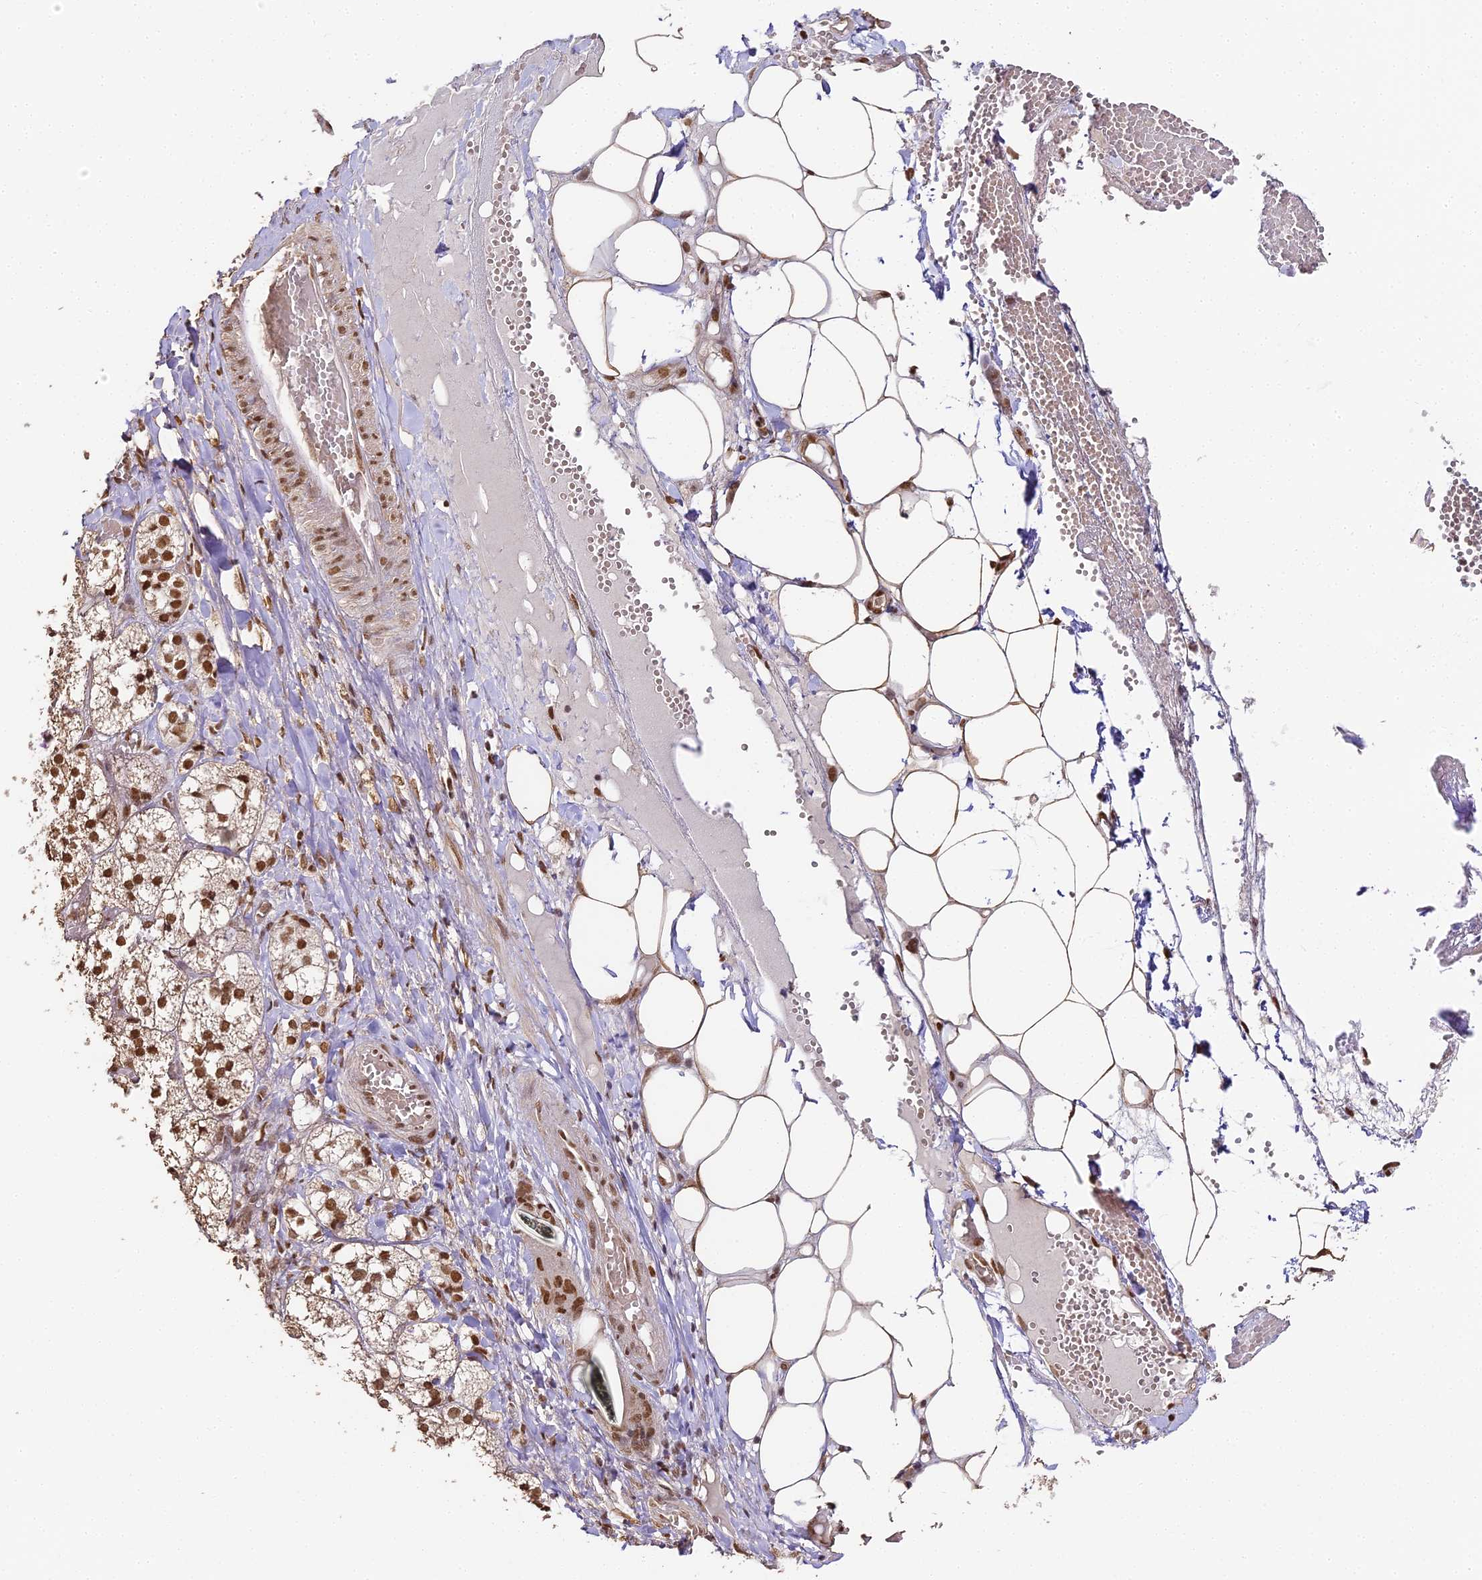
{"staining": {"intensity": "strong", "quantity": ">75%", "location": "cytoplasmic/membranous,nuclear"}, "tissue": "adrenal gland", "cell_type": "Glandular cells", "image_type": "normal", "snomed": [{"axis": "morphology", "description": "Normal tissue, NOS"}, {"axis": "topography", "description": "Adrenal gland"}], "caption": "The micrograph exhibits staining of benign adrenal gland, revealing strong cytoplasmic/membranous,nuclear protein expression (brown color) within glandular cells.", "gene": "HNRNPA1", "patient": {"sex": "female", "age": 61}}